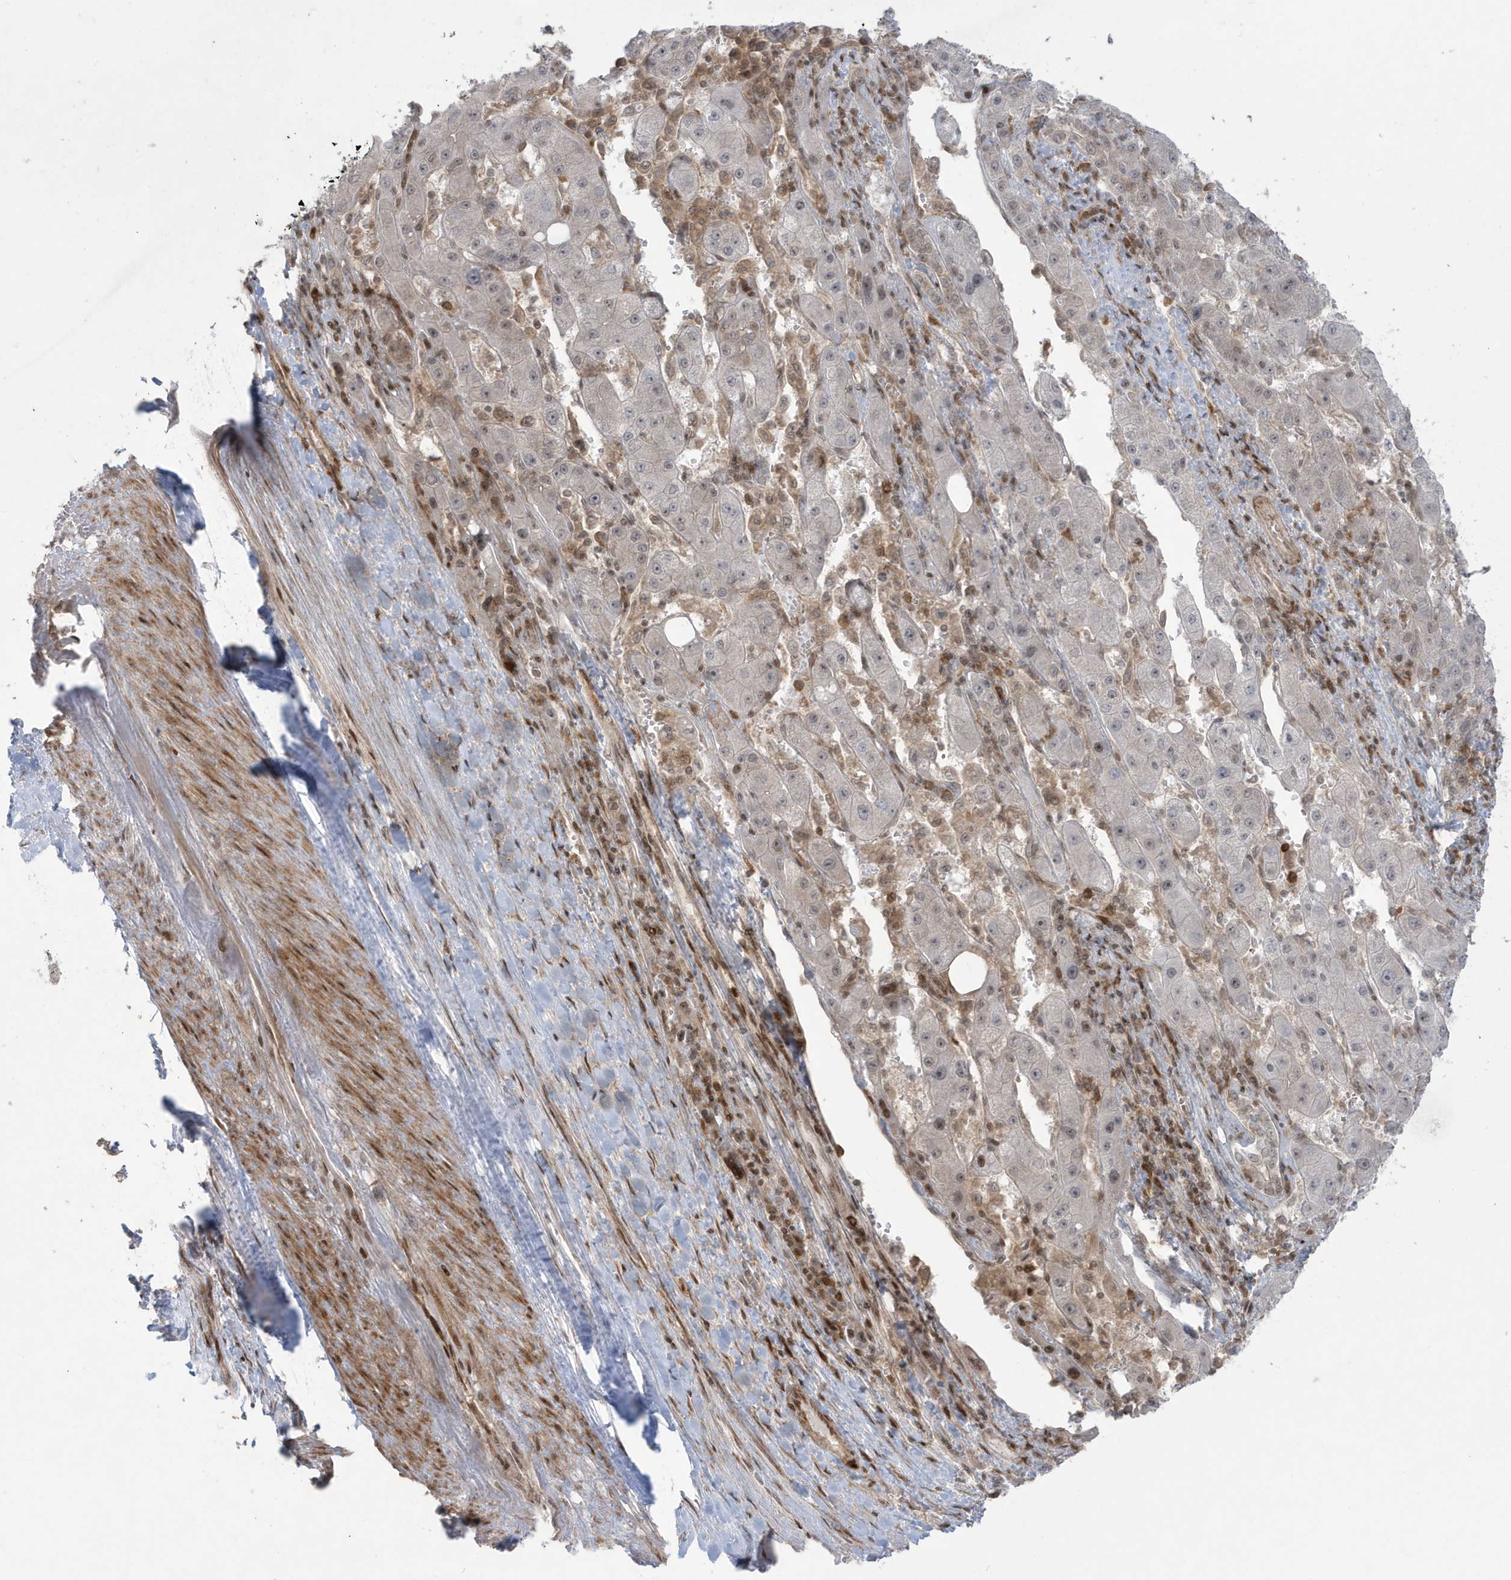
{"staining": {"intensity": "weak", "quantity": "<25%", "location": "nuclear"}, "tissue": "liver cancer", "cell_type": "Tumor cells", "image_type": "cancer", "snomed": [{"axis": "morphology", "description": "Carcinoma, Hepatocellular, NOS"}, {"axis": "topography", "description": "Liver"}], "caption": "Tumor cells are negative for brown protein staining in liver hepatocellular carcinoma.", "gene": "C1orf52", "patient": {"sex": "female", "age": 73}}